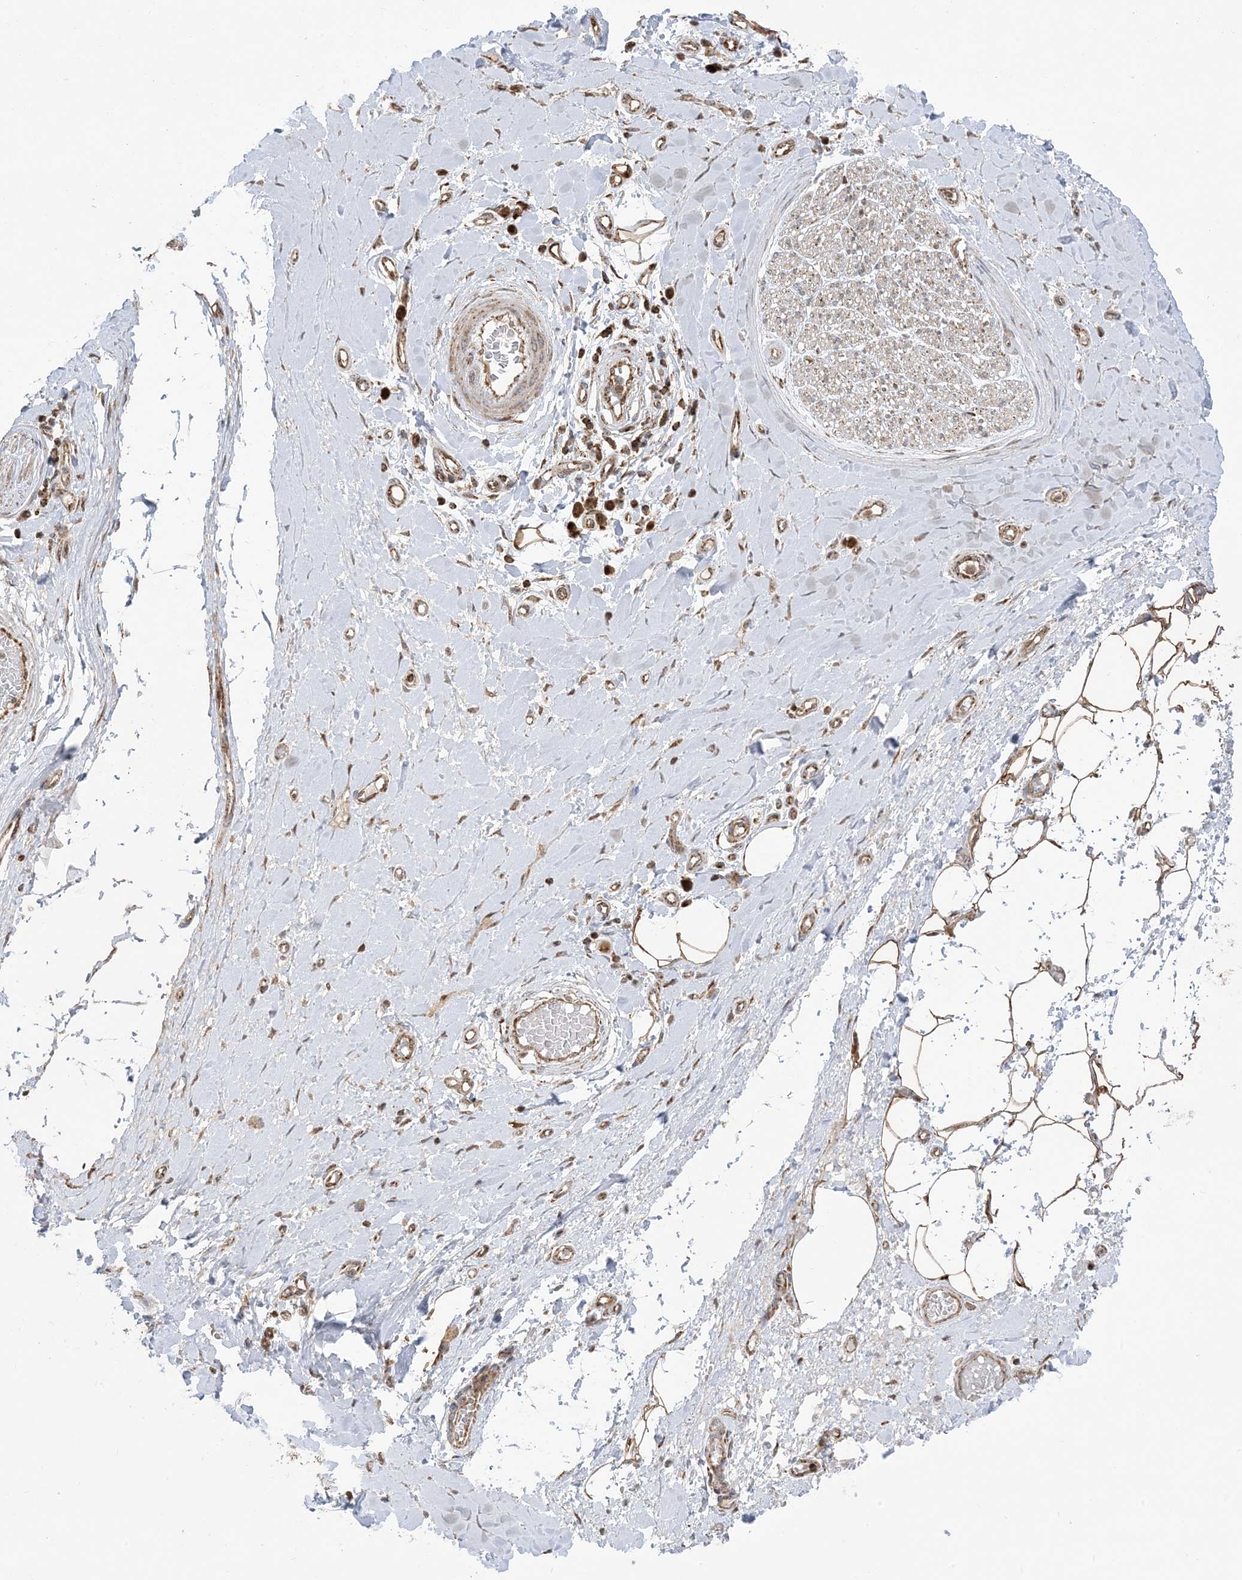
{"staining": {"intensity": "moderate", "quantity": ">75%", "location": "cytoplasmic/membranous"}, "tissue": "adipose tissue", "cell_type": "Adipocytes", "image_type": "normal", "snomed": [{"axis": "morphology", "description": "Normal tissue, NOS"}, {"axis": "morphology", "description": "Adenocarcinoma, NOS"}, {"axis": "topography", "description": "Esophagus"}, {"axis": "topography", "description": "Stomach, upper"}, {"axis": "topography", "description": "Peripheral nerve tissue"}], "caption": "This image exhibits IHC staining of unremarkable human adipose tissue, with medium moderate cytoplasmic/membranous positivity in about >75% of adipocytes.", "gene": "MAPKBP1", "patient": {"sex": "male", "age": 62}}